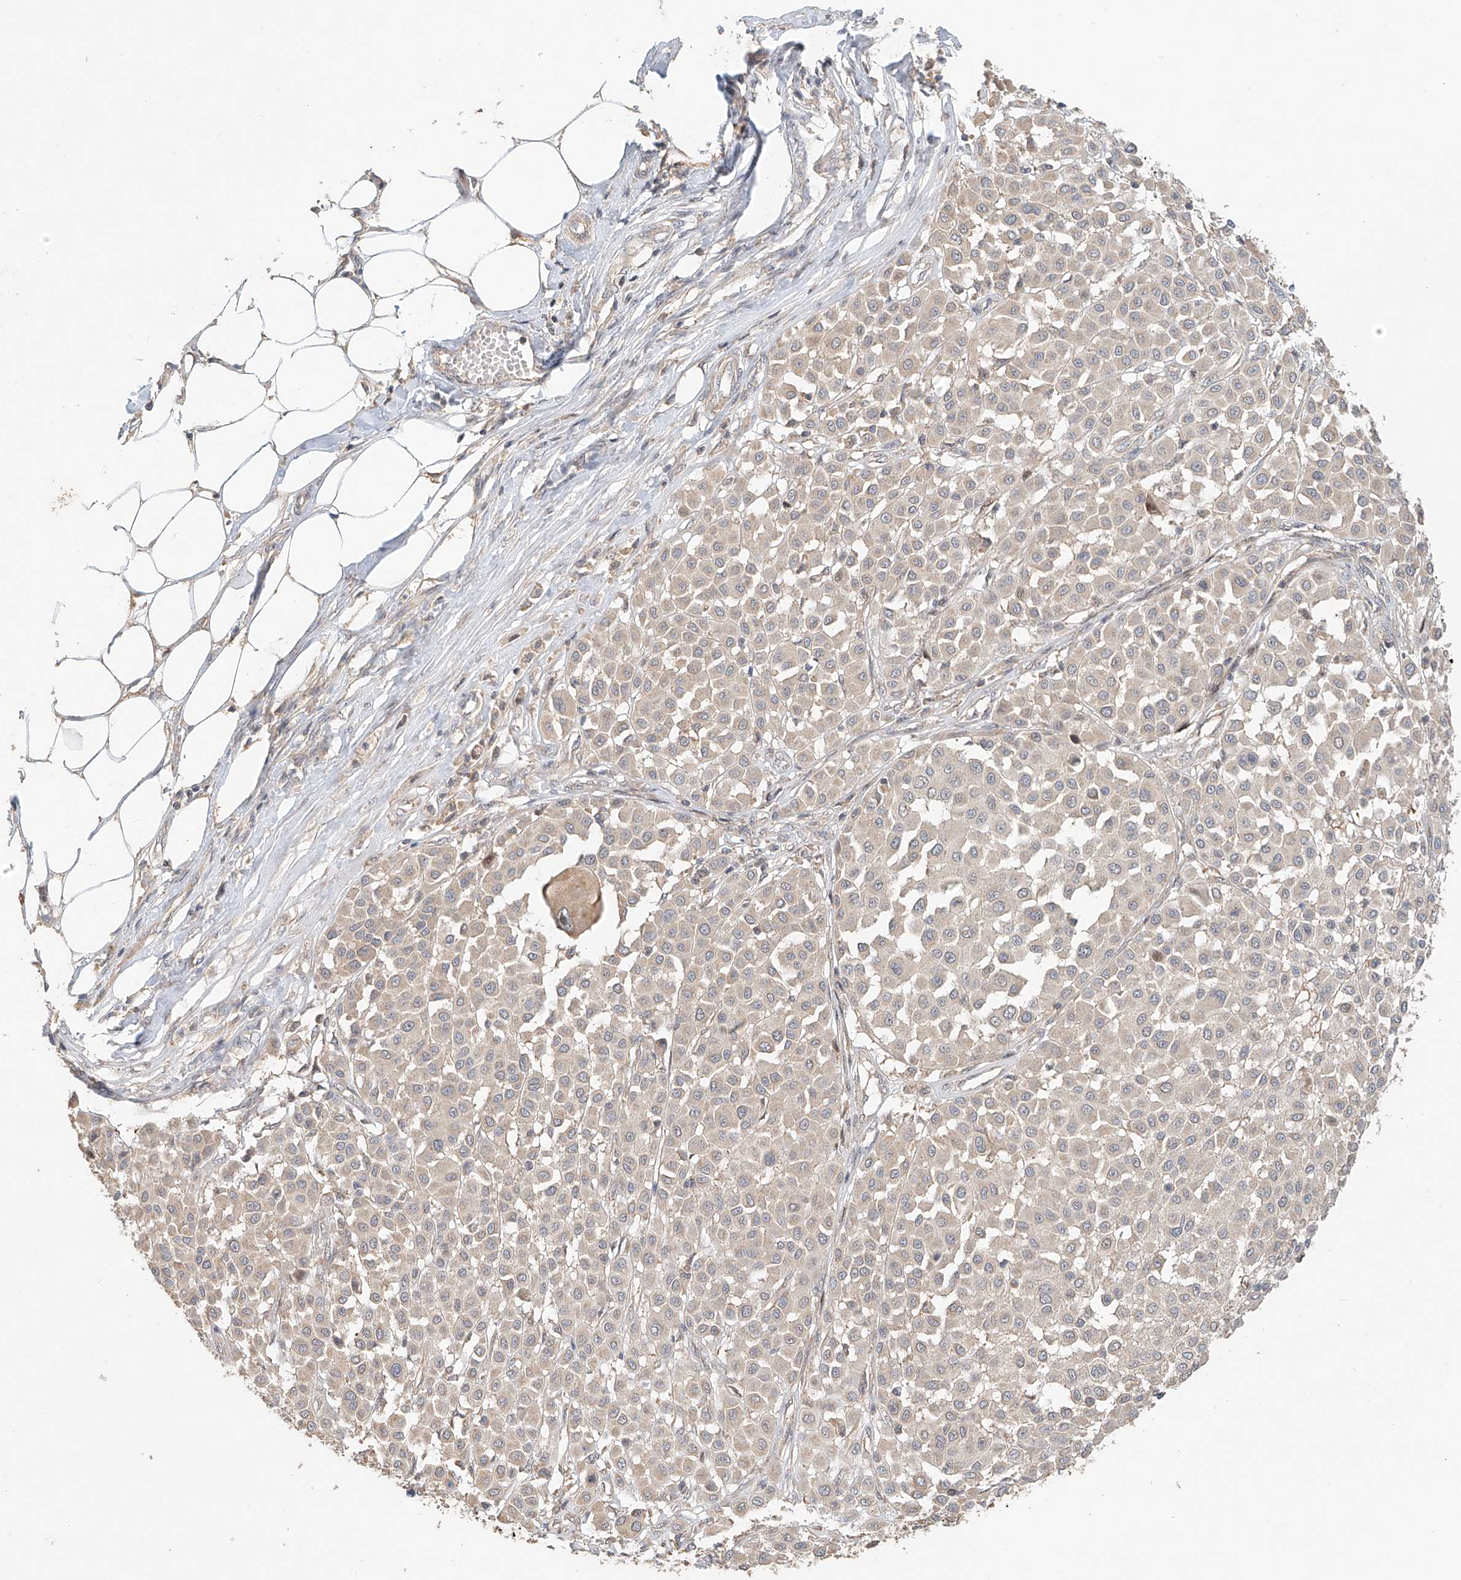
{"staining": {"intensity": "negative", "quantity": "none", "location": "none"}, "tissue": "melanoma", "cell_type": "Tumor cells", "image_type": "cancer", "snomed": [{"axis": "morphology", "description": "Malignant melanoma, Metastatic site"}, {"axis": "topography", "description": "Soft tissue"}], "caption": "There is no significant expression in tumor cells of malignant melanoma (metastatic site). (Stains: DAB (3,3'-diaminobenzidine) immunohistochemistry (IHC) with hematoxylin counter stain, Microscopy: brightfield microscopy at high magnification).", "gene": "TMEM61", "patient": {"sex": "male", "age": 41}}